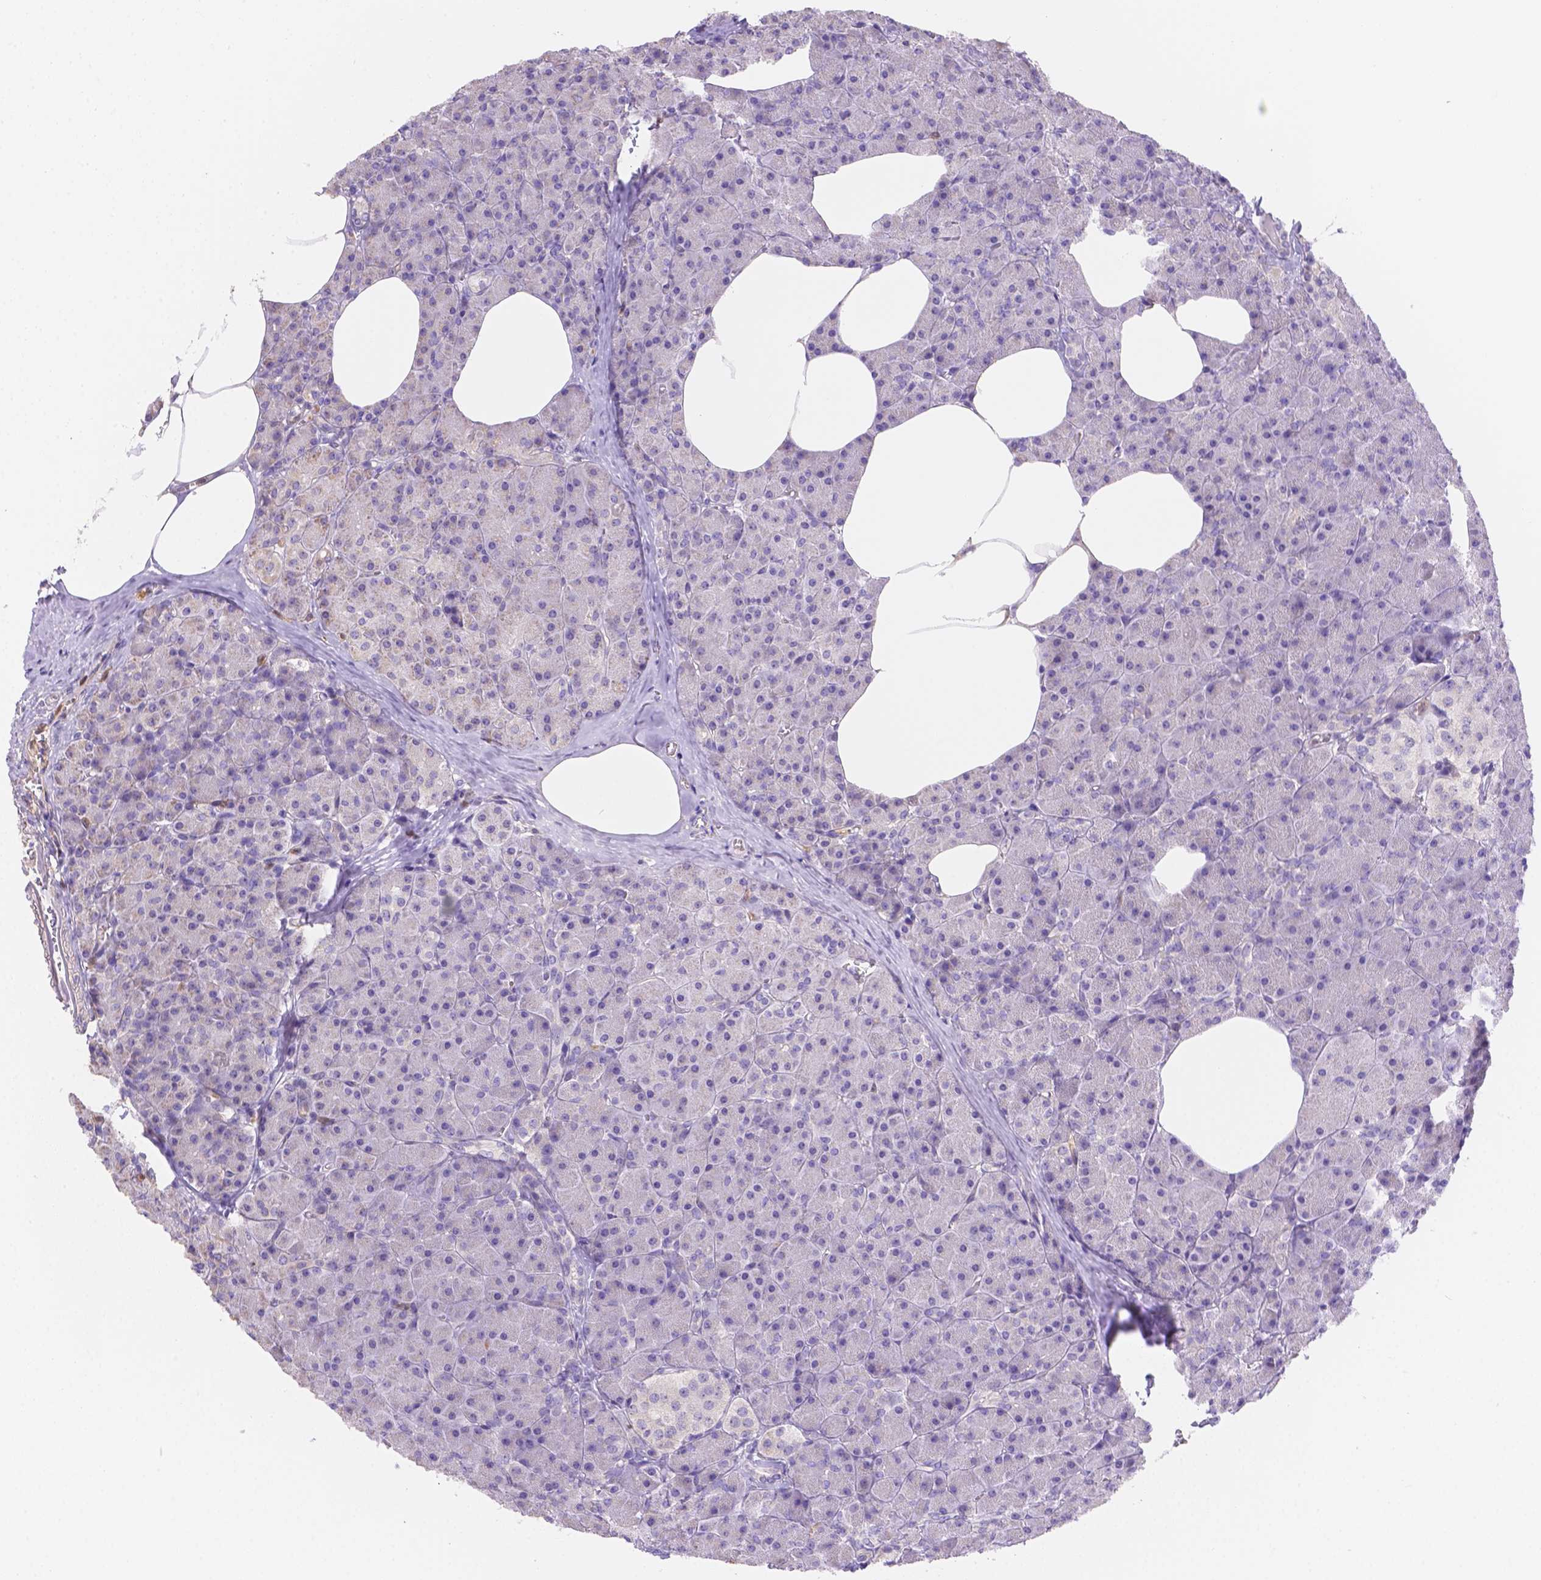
{"staining": {"intensity": "negative", "quantity": "none", "location": "none"}, "tissue": "pancreas", "cell_type": "Exocrine glandular cells", "image_type": "normal", "snomed": [{"axis": "morphology", "description": "Normal tissue, NOS"}, {"axis": "topography", "description": "Pancreas"}], "caption": "Immunohistochemistry (IHC) of benign human pancreas demonstrates no staining in exocrine glandular cells.", "gene": "NXPE2", "patient": {"sex": "female", "age": 45}}